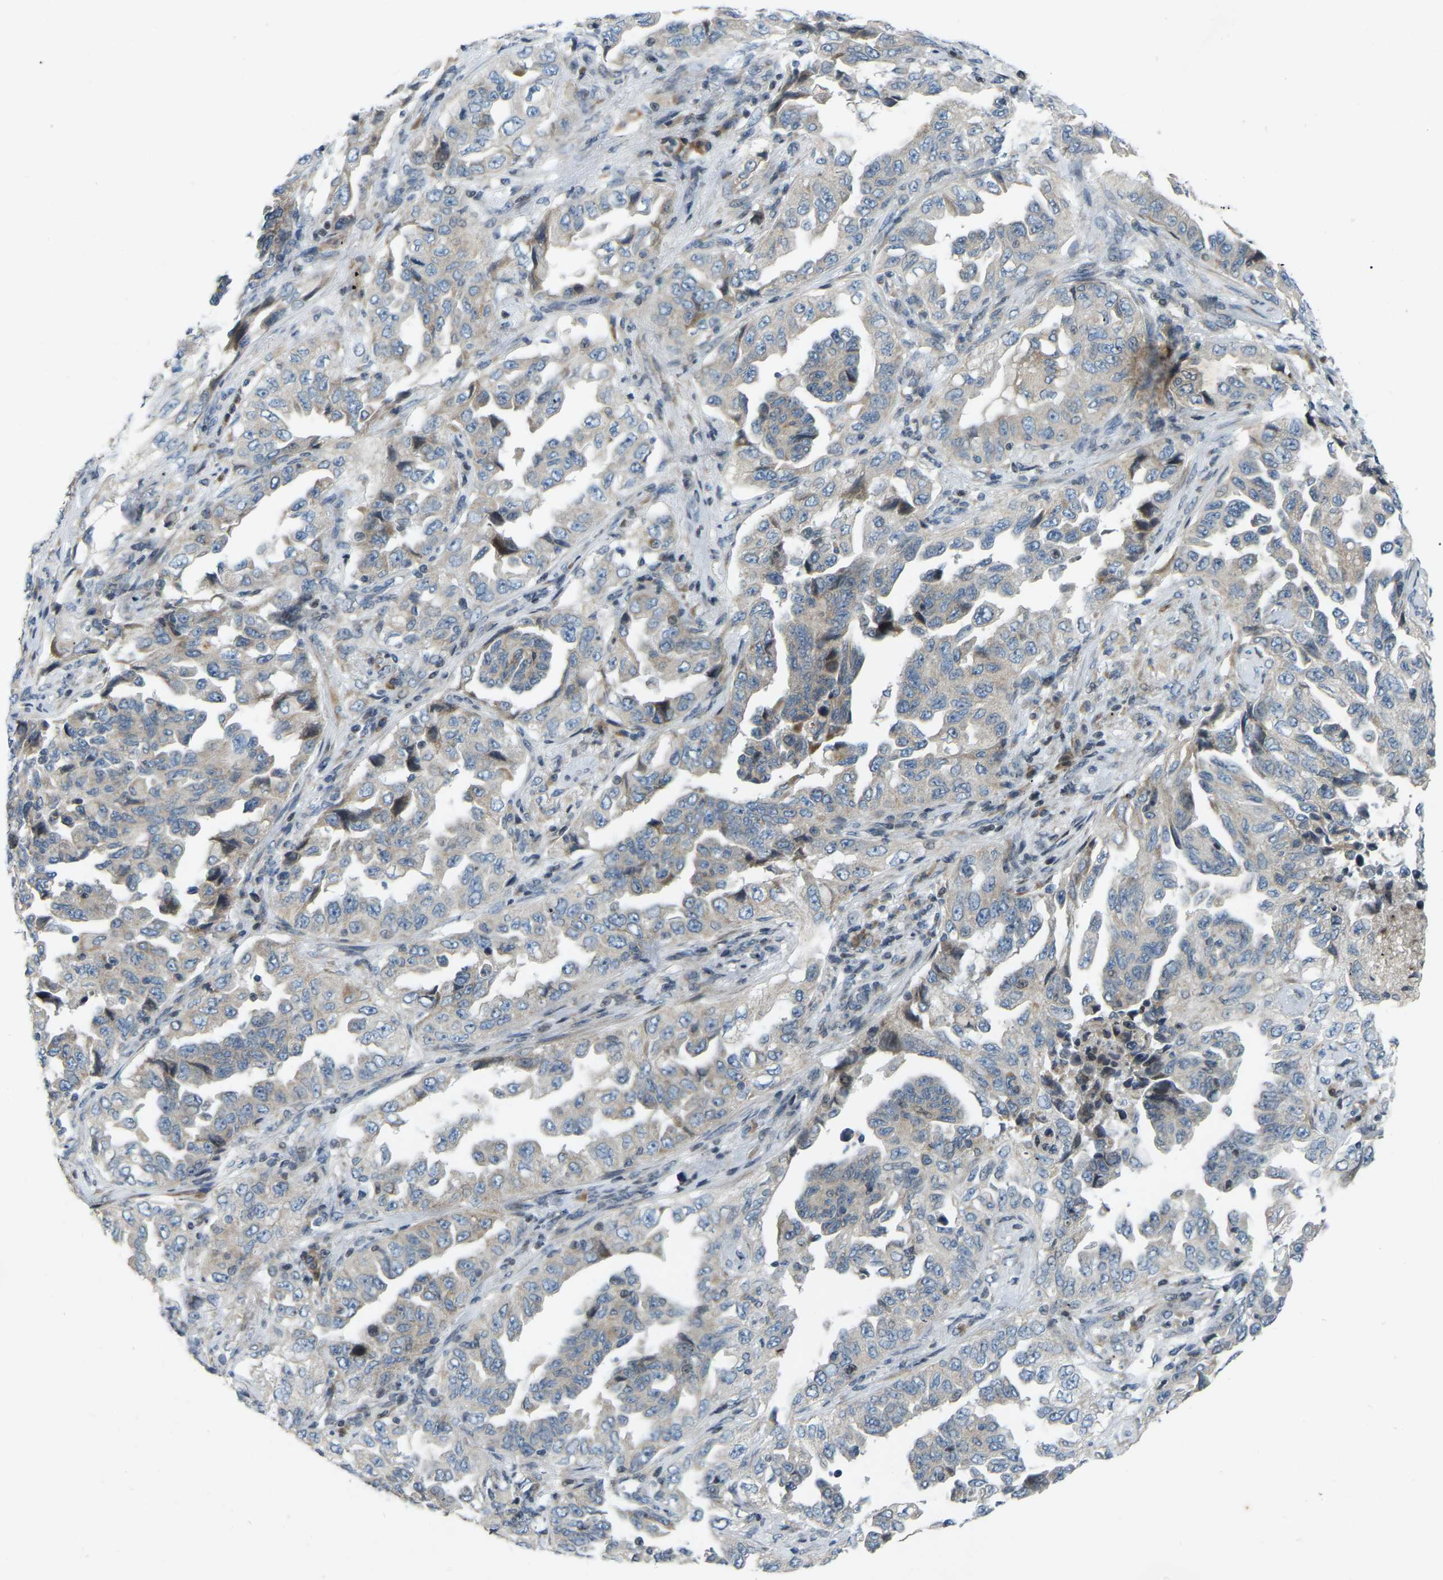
{"staining": {"intensity": "weak", "quantity": "<25%", "location": "cytoplasmic/membranous"}, "tissue": "lung cancer", "cell_type": "Tumor cells", "image_type": "cancer", "snomed": [{"axis": "morphology", "description": "Adenocarcinoma, NOS"}, {"axis": "topography", "description": "Lung"}], "caption": "Tumor cells are negative for protein expression in human adenocarcinoma (lung).", "gene": "PARL", "patient": {"sex": "female", "age": 51}}